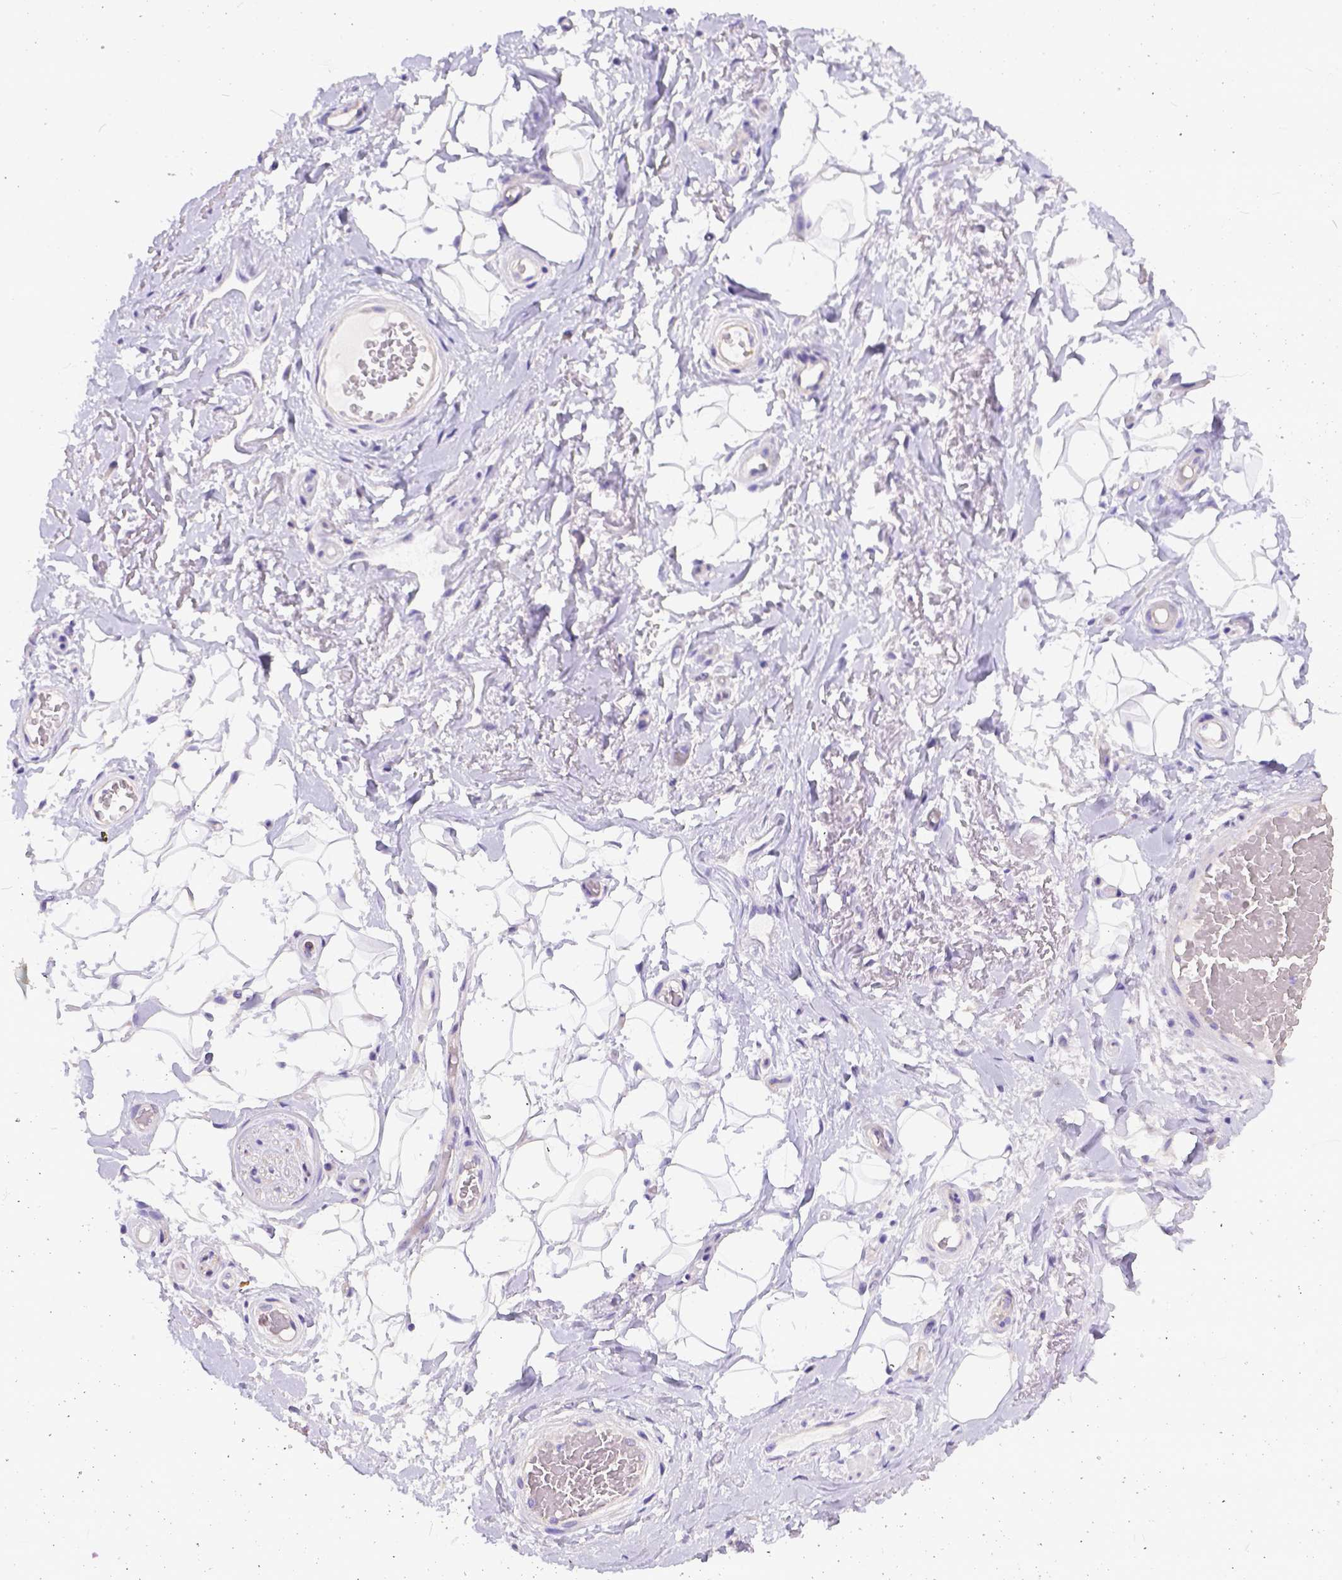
{"staining": {"intensity": "negative", "quantity": "none", "location": "none"}, "tissue": "adipose tissue", "cell_type": "Adipocytes", "image_type": "normal", "snomed": [{"axis": "morphology", "description": "Normal tissue, NOS"}, {"axis": "topography", "description": "Anal"}, {"axis": "topography", "description": "Peripheral nerve tissue"}], "caption": "IHC photomicrograph of normal human adipose tissue stained for a protein (brown), which demonstrates no expression in adipocytes.", "gene": "DLEC1", "patient": {"sex": "male", "age": 53}}